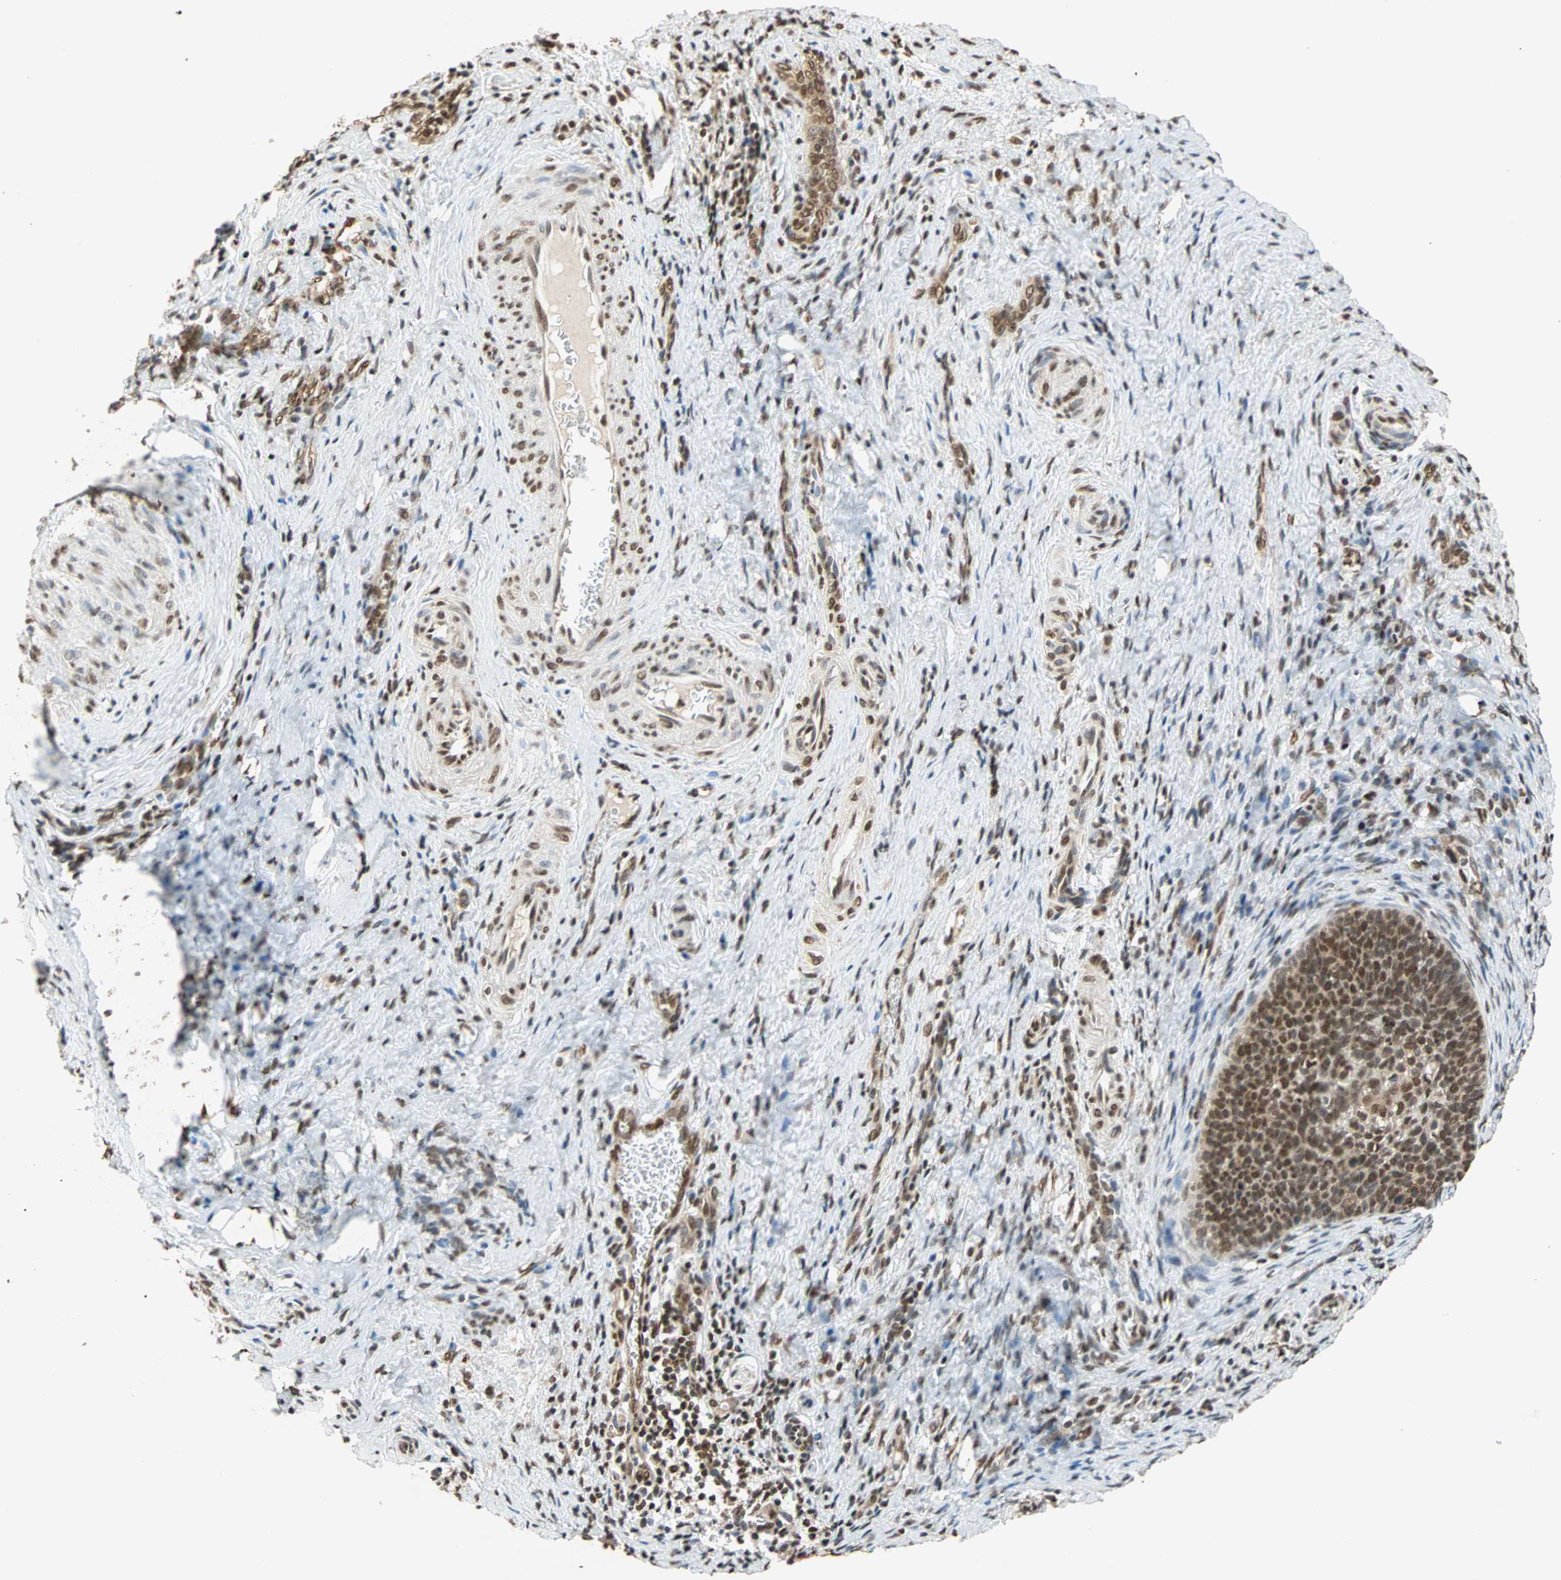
{"staining": {"intensity": "moderate", "quantity": ">75%", "location": "nuclear"}, "tissue": "cervical cancer", "cell_type": "Tumor cells", "image_type": "cancer", "snomed": [{"axis": "morphology", "description": "Squamous cell carcinoma, NOS"}, {"axis": "topography", "description": "Cervix"}], "caption": "Immunohistochemical staining of human squamous cell carcinoma (cervical) reveals medium levels of moderate nuclear protein expression in approximately >75% of tumor cells.", "gene": "DAZAP1", "patient": {"sex": "female", "age": 33}}